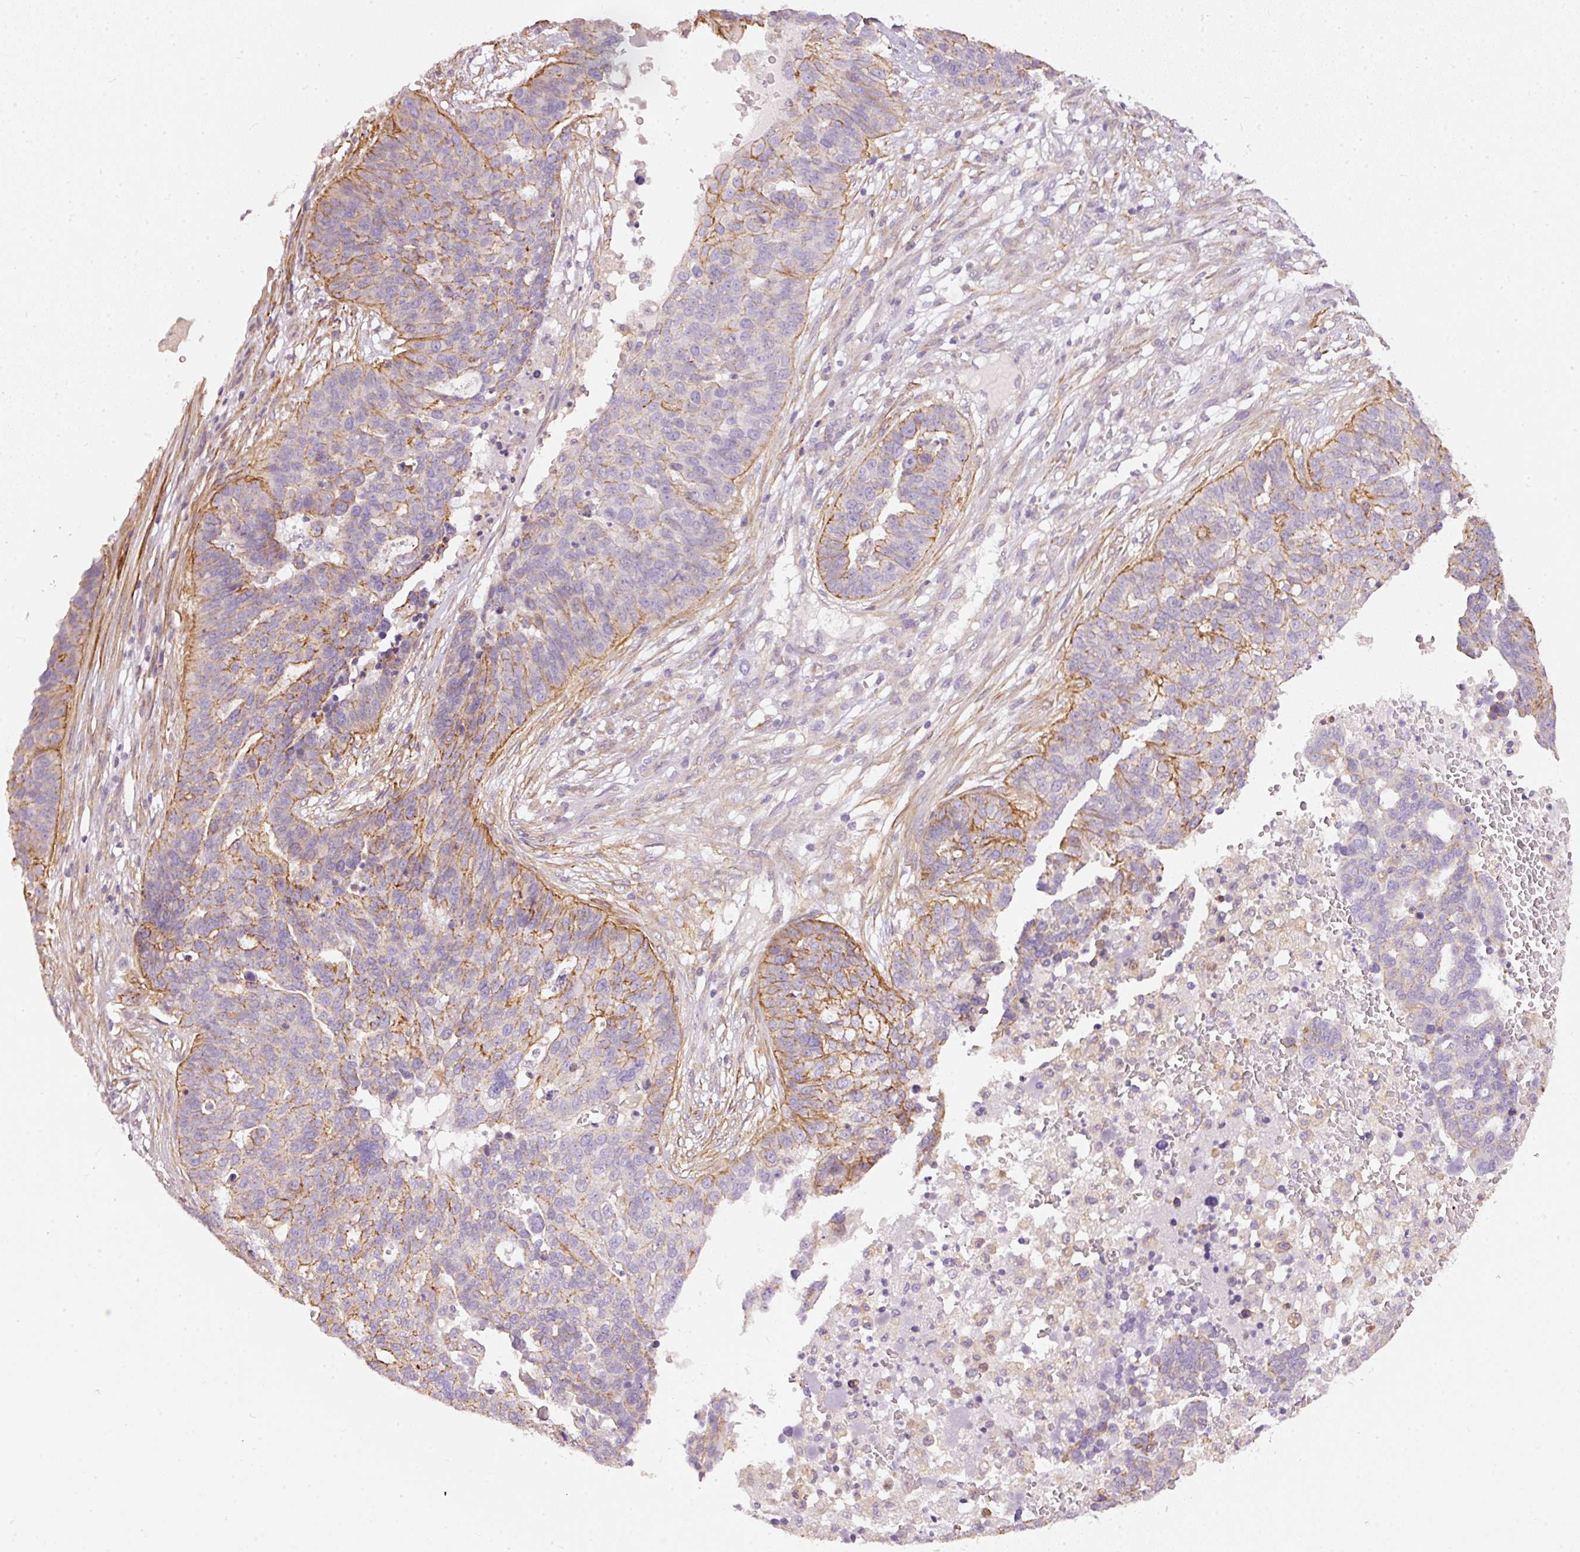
{"staining": {"intensity": "moderate", "quantity": "<25%", "location": "cytoplasmic/membranous"}, "tissue": "ovarian cancer", "cell_type": "Tumor cells", "image_type": "cancer", "snomed": [{"axis": "morphology", "description": "Cystadenocarcinoma, serous, NOS"}, {"axis": "topography", "description": "Ovary"}], "caption": "Ovarian cancer was stained to show a protein in brown. There is low levels of moderate cytoplasmic/membranous staining in approximately <25% of tumor cells.", "gene": "OSR2", "patient": {"sex": "female", "age": 59}}